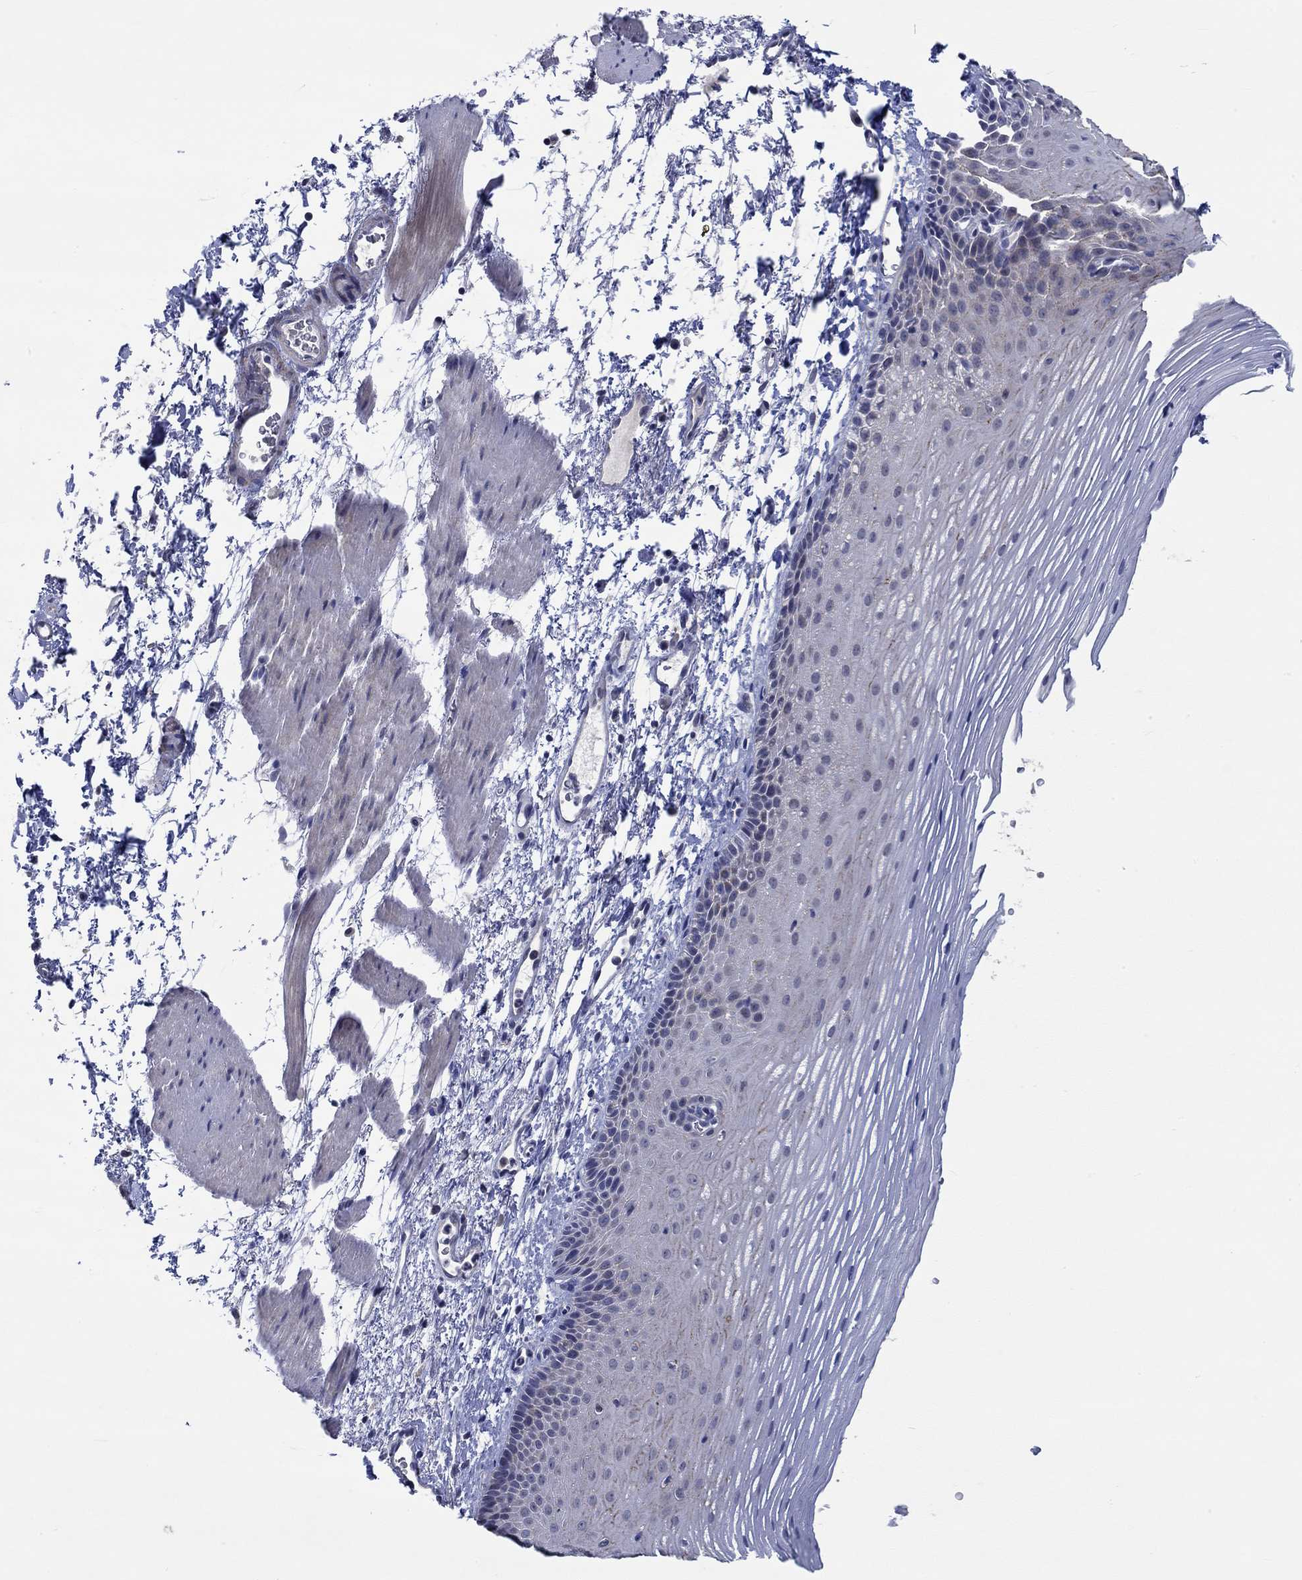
{"staining": {"intensity": "moderate", "quantity": "<25%", "location": "cytoplasmic/membranous"}, "tissue": "esophagus", "cell_type": "Squamous epithelial cells", "image_type": "normal", "snomed": [{"axis": "morphology", "description": "Normal tissue, NOS"}, {"axis": "topography", "description": "Esophagus"}], "caption": "The immunohistochemical stain shows moderate cytoplasmic/membranous staining in squamous epithelial cells of benign esophagus. Nuclei are stained in blue.", "gene": "WASF1", "patient": {"sex": "male", "age": 76}}